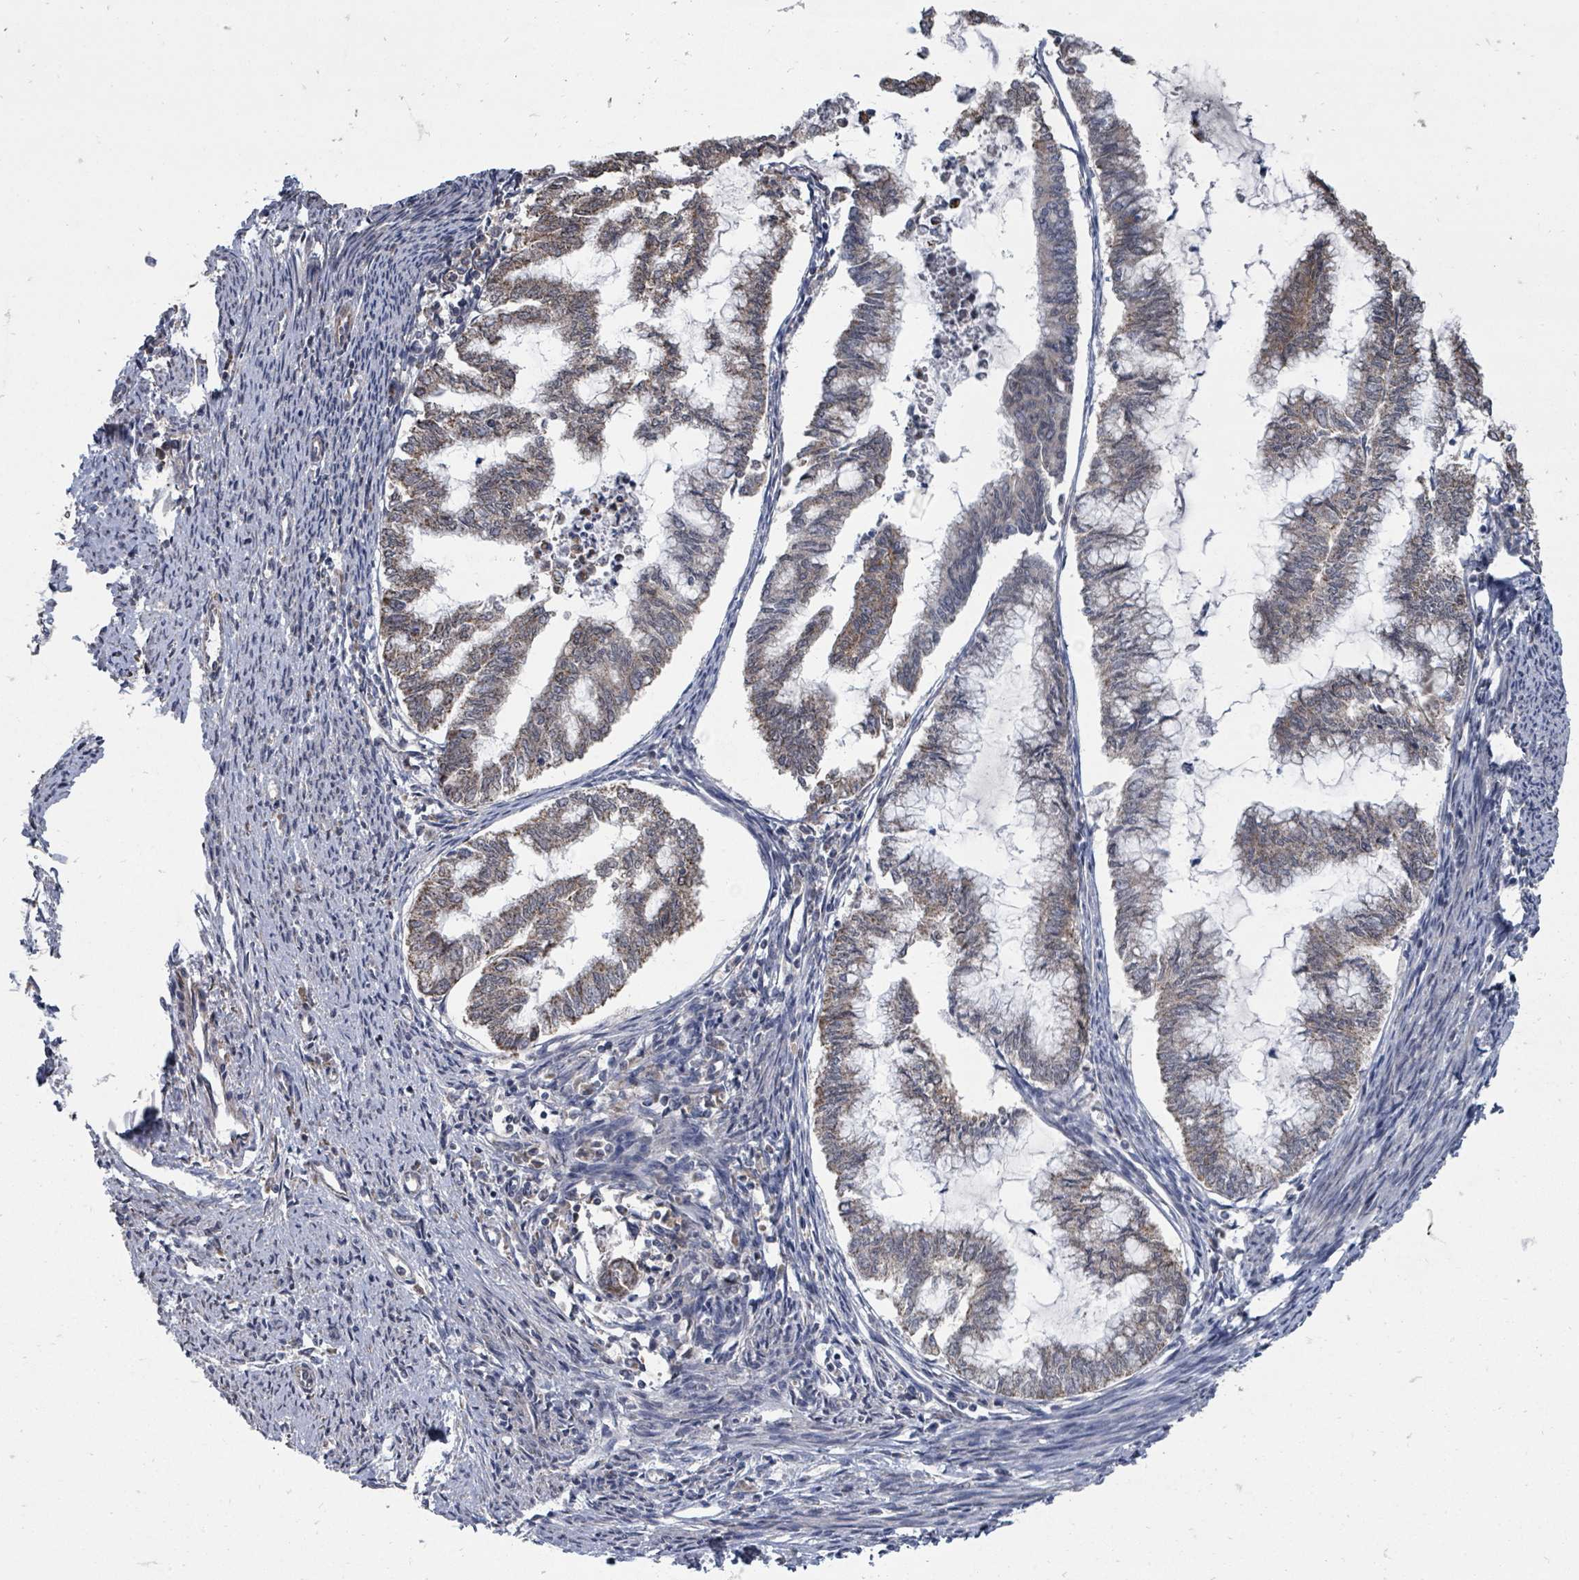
{"staining": {"intensity": "weak", "quantity": "25%-75%", "location": "cytoplasmic/membranous"}, "tissue": "endometrial cancer", "cell_type": "Tumor cells", "image_type": "cancer", "snomed": [{"axis": "morphology", "description": "Adenocarcinoma, NOS"}, {"axis": "topography", "description": "Endometrium"}], "caption": "Brown immunohistochemical staining in human endometrial cancer exhibits weak cytoplasmic/membranous expression in about 25%-75% of tumor cells.", "gene": "MAGOHB", "patient": {"sex": "female", "age": 79}}